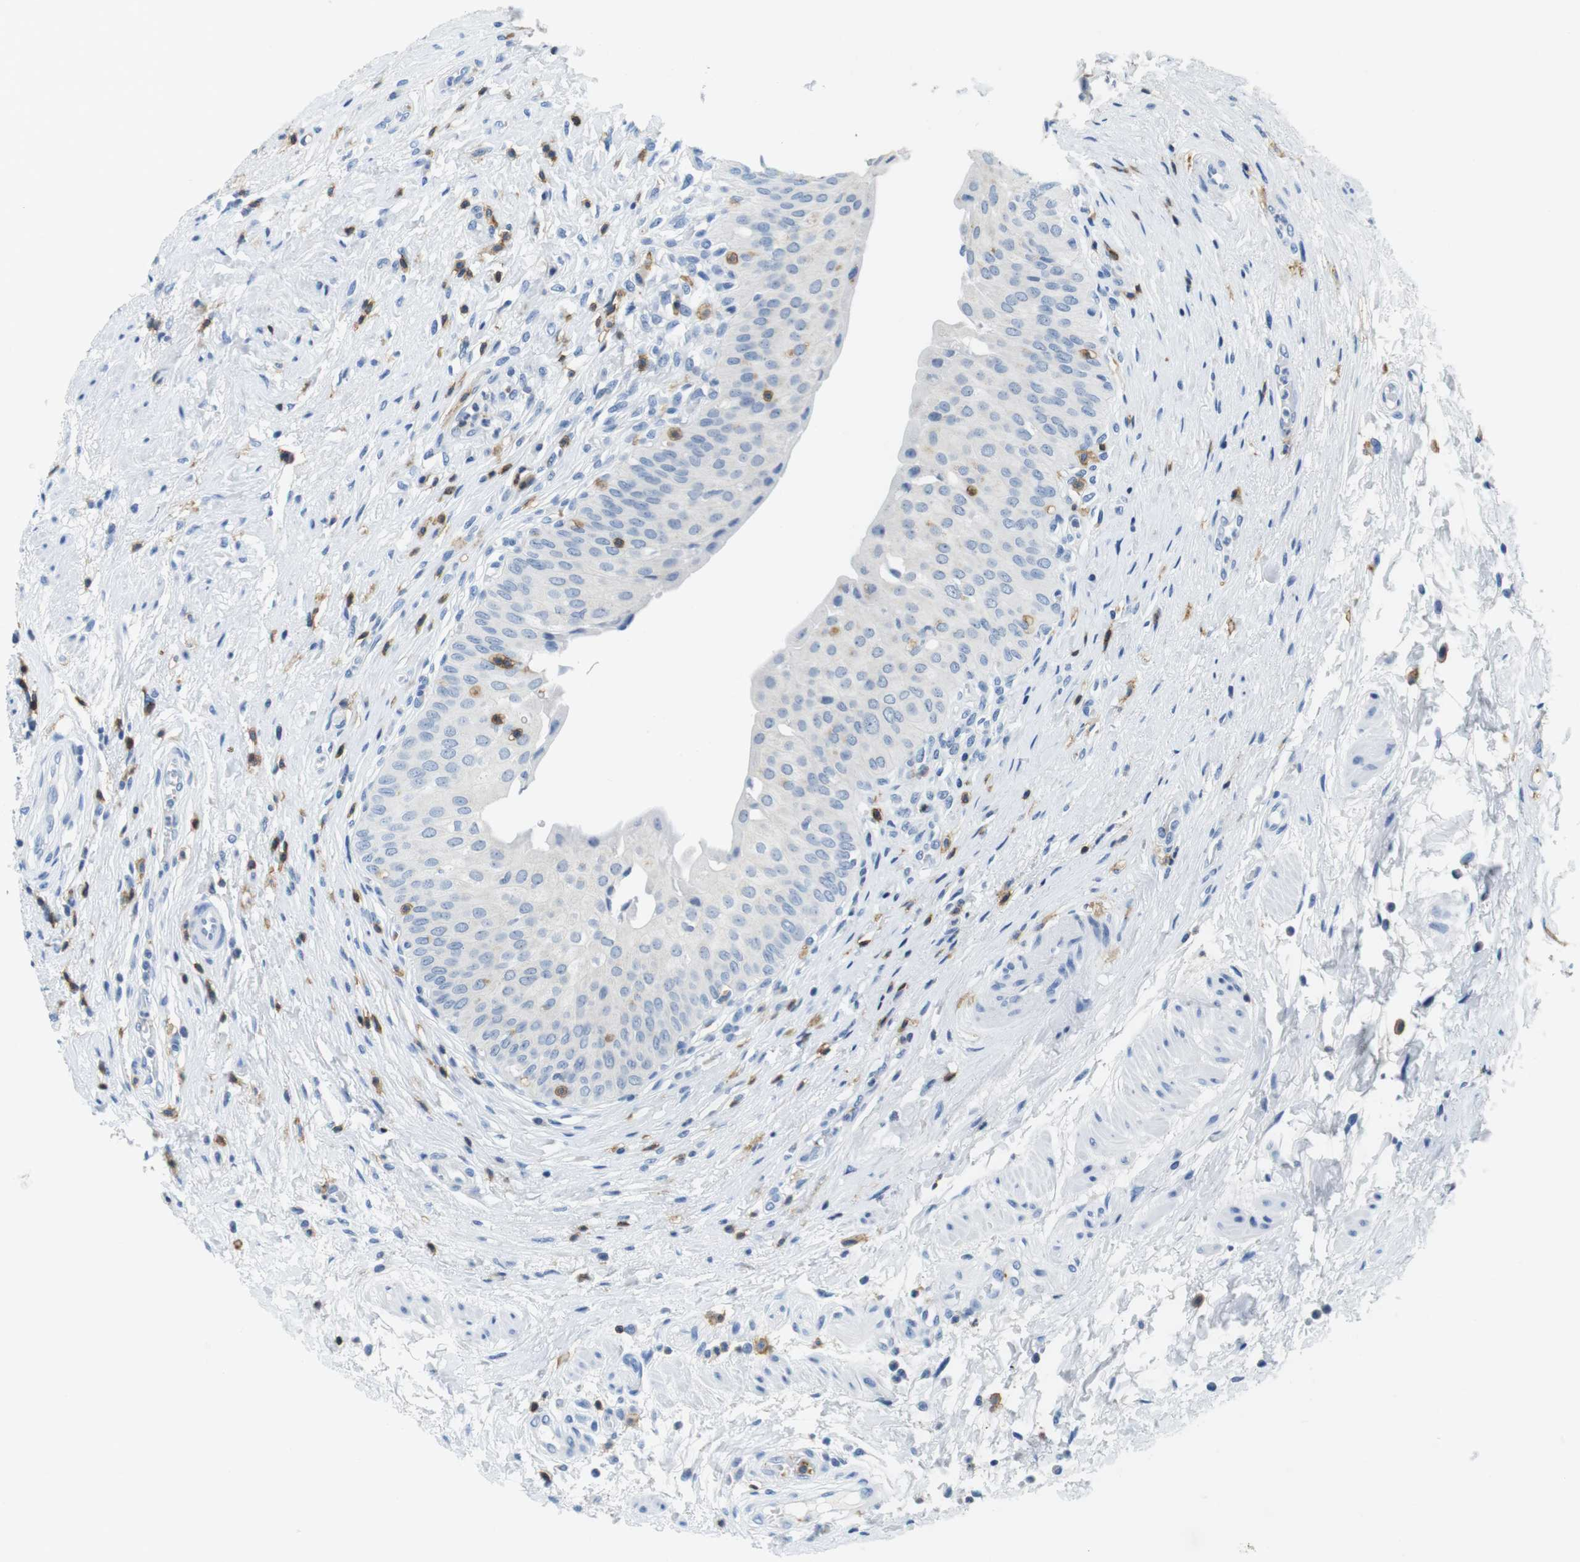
{"staining": {"intensity": "negative", "quantity": "none", "location": "none"}, "tissue": "urinary bladder", "cell_type": "Urothelial cells", "image_type": "normal", "snomed": [{"axis": "morphology", "description": "Normal tissue, NOS"}, {"axis": "morphology", "description": "Urothelial carcinoma, High grade"}, {"axis": "topography", "description": "Urinary bladder"}], "caption": "Immunohistochemistry (IHC) histopathology image of normal urinary bladder: urinary bladder stained with DAB (3,3'-diaminobenzidine) reveals no significant protein positivity in urothelial cells. (DAB immunohistochemistry (IHC), high magnification).", "gene": "LAT", "patient": {"sex": "male", "age": 46}}